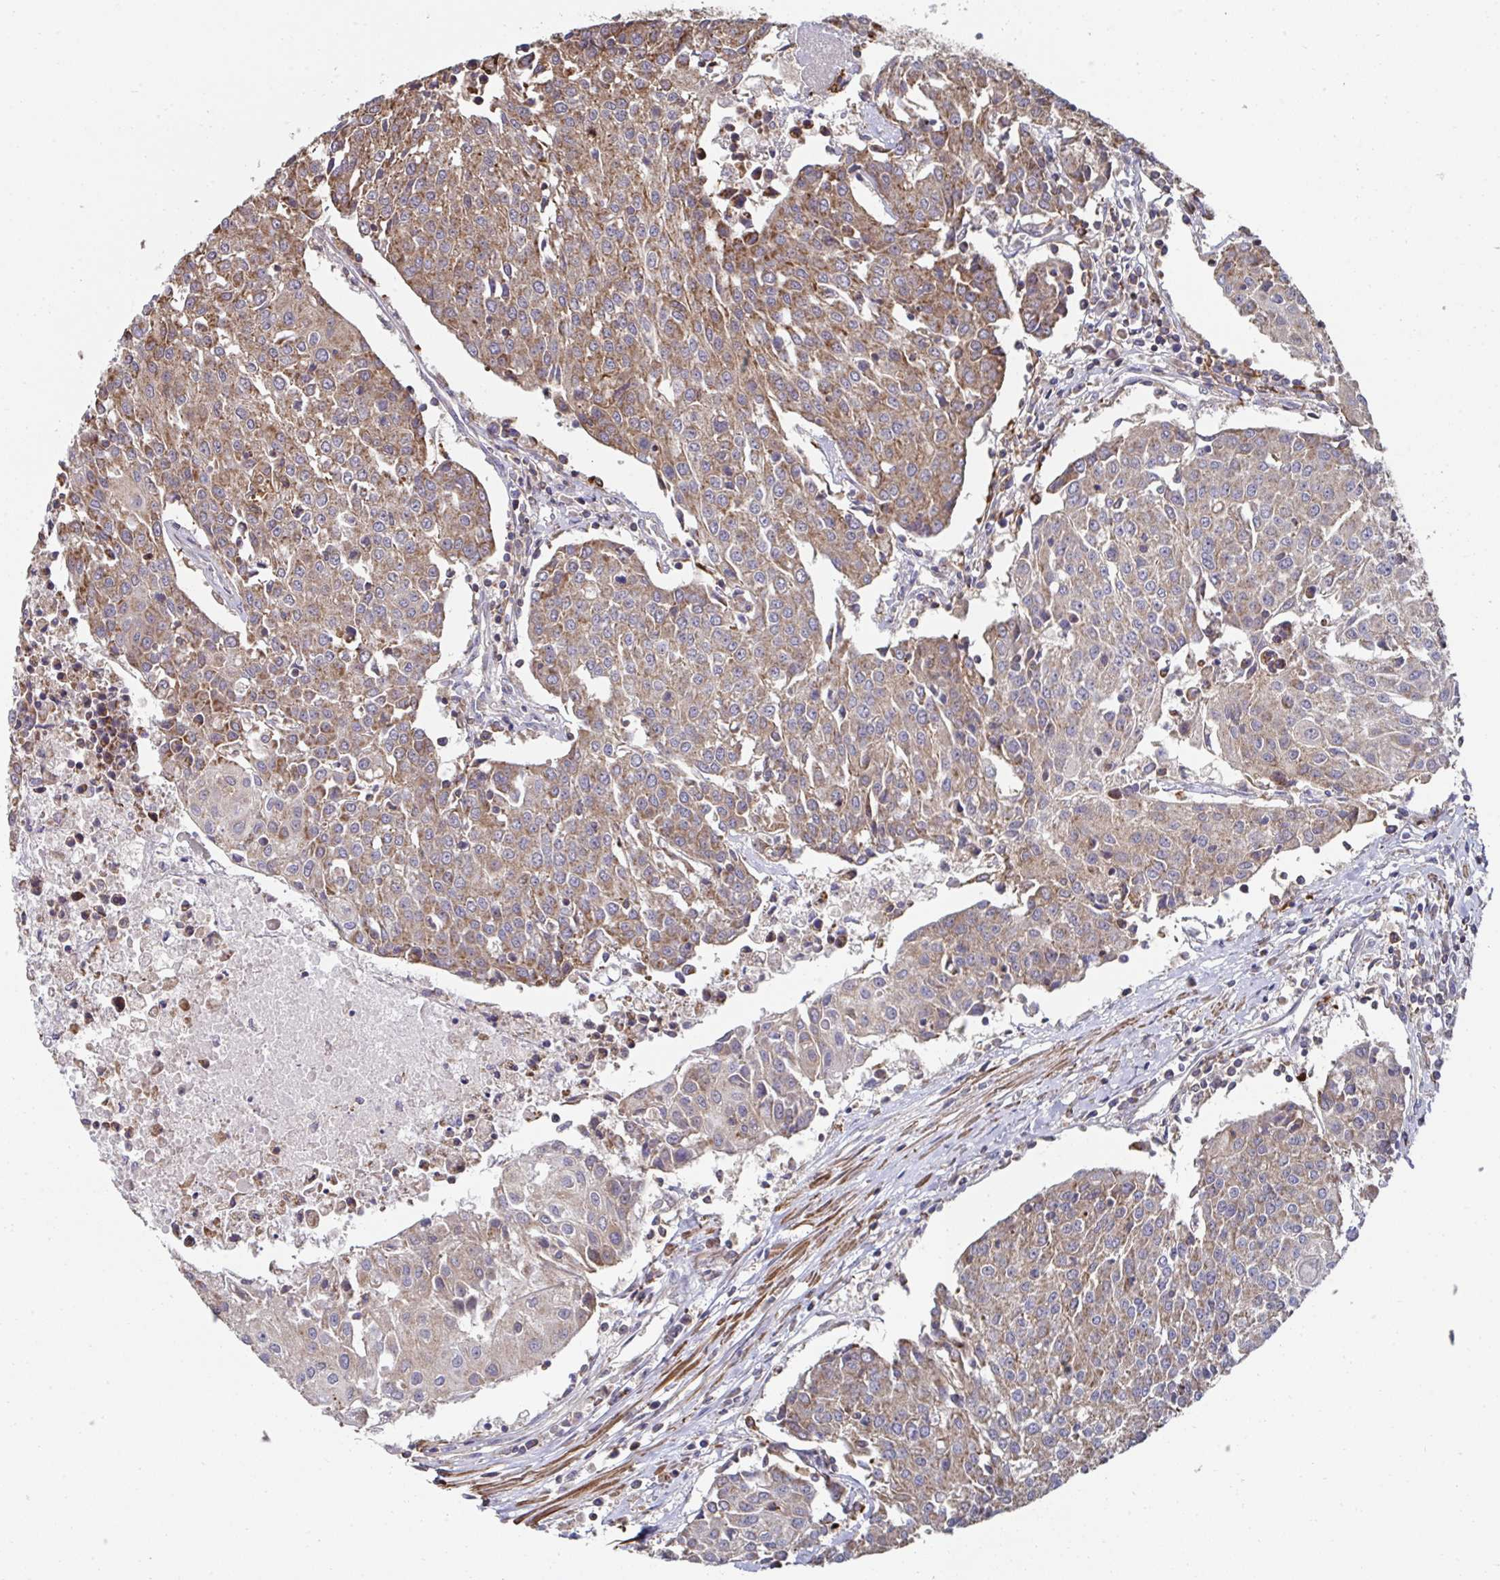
{"staining": {"intensity": "moderate", "quantity": ">75%", "location": "cytoplasmic/membranous"}, "tissue": "urothelial cancer", "cell_type": "Tumor cells", "image_type": "cancer", "snomed": [{"axis": "morphology", "description": "Urothelial carcinoma, High grade"}, {"axis": "topography", "description": "Urinary bladder"}], "caption": "Human high-grade urothelial carcinoma stained with a brown dye displays moderate cytoplasmic/membranous positive positivity in about >75% of tumor cells.", "gene": "DZANK1", "patient": {"sex": "female", "age": 85}}